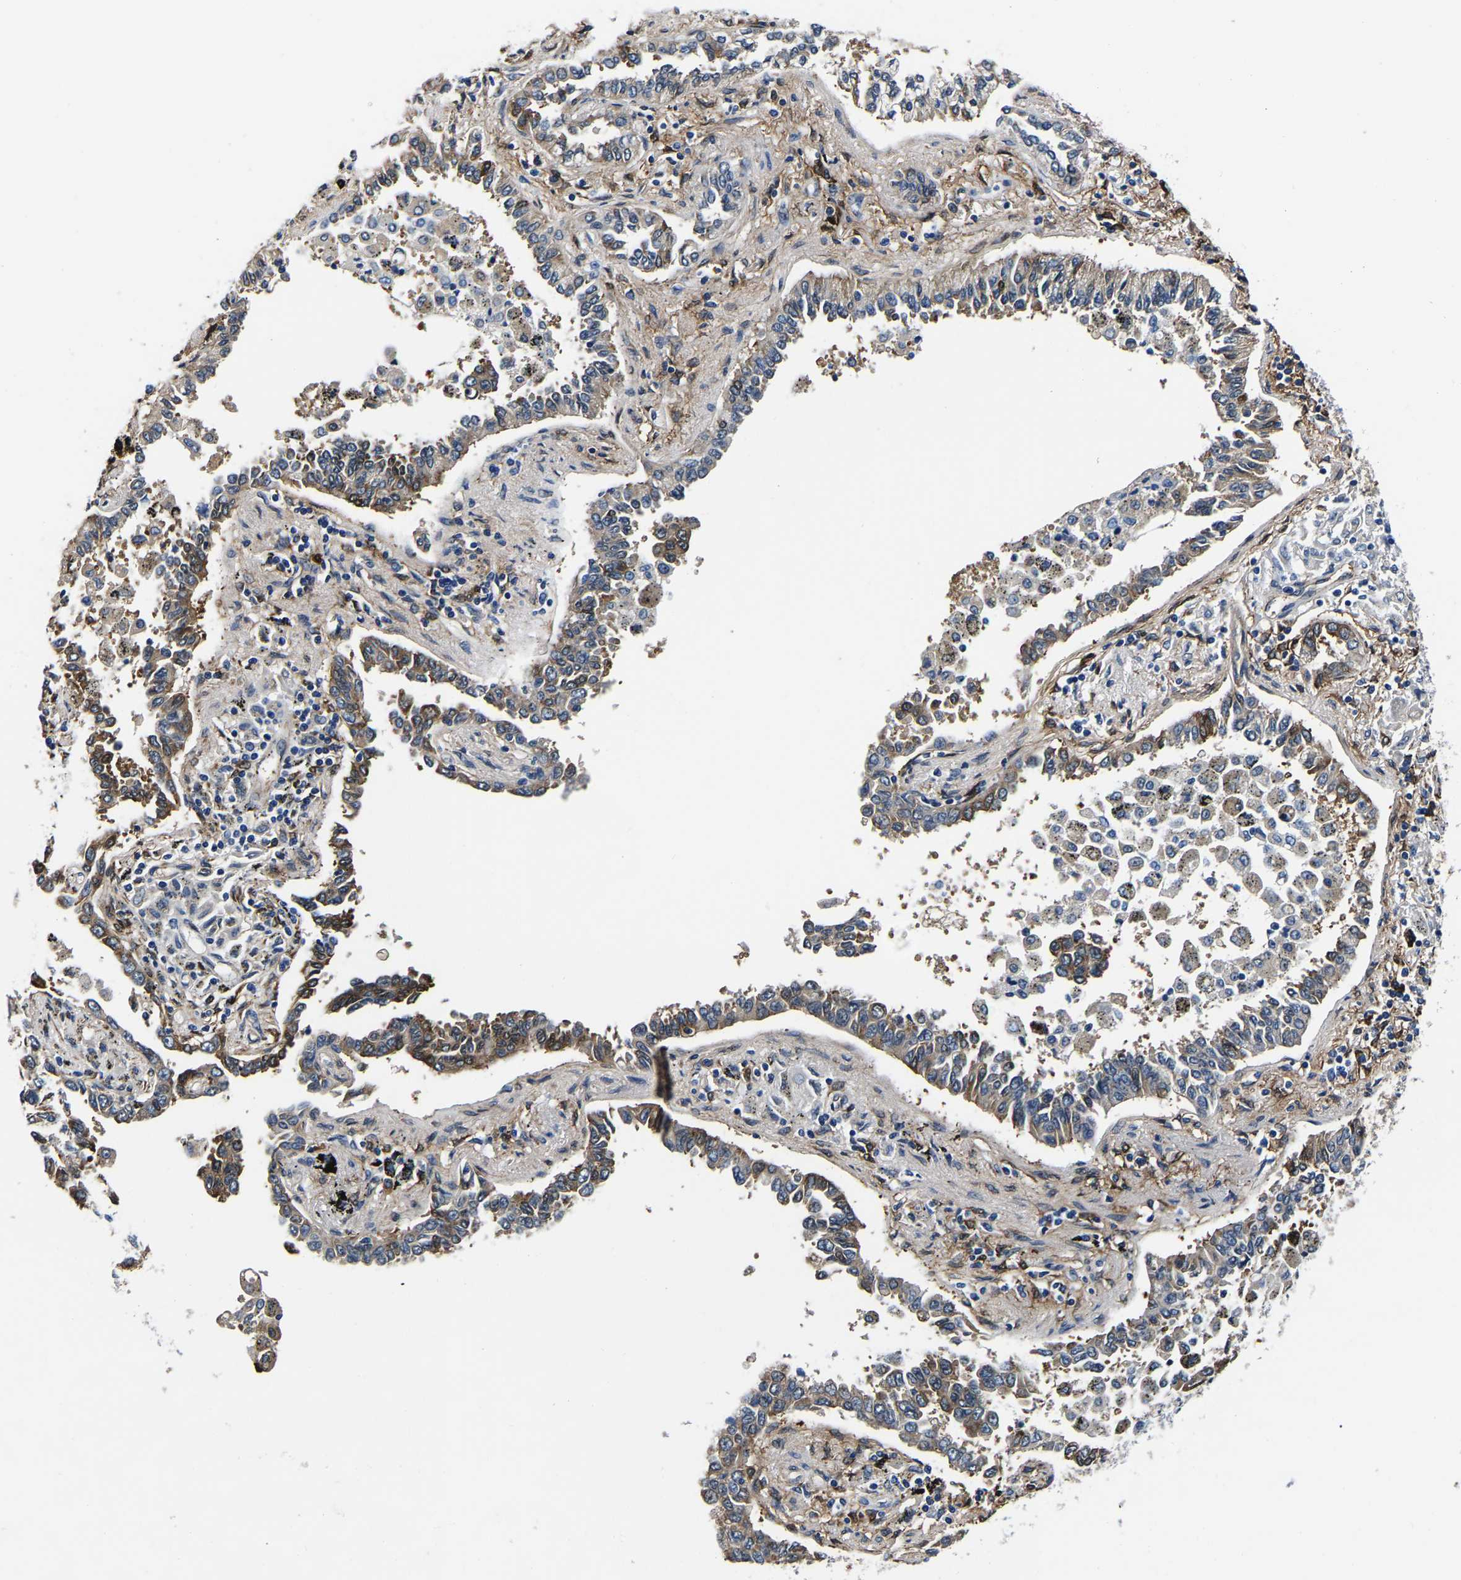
{"staining": {"intensity": "moderate", "quantity": ">75%", "location": "cytoplasmic/membranous"}, "tissue": "lung cancer", "cell_type": "Tumor cells", "image_type": "cancer", "snomed": [{"axis": "morphology", "description": "Normal tissue, NOS"}, {"axis": "morphology", "description": "Adenocarcinoma, NOS"}, {"axis": "topography", "description": "Lung"}], "caption": "A brown stain shows moderate cytoplasmic/membranous expression of a protein in adenocarcinoma (lung) tumor cells.", "gene": "S100A13", "patient": {"sex": "male", "age": 59}}